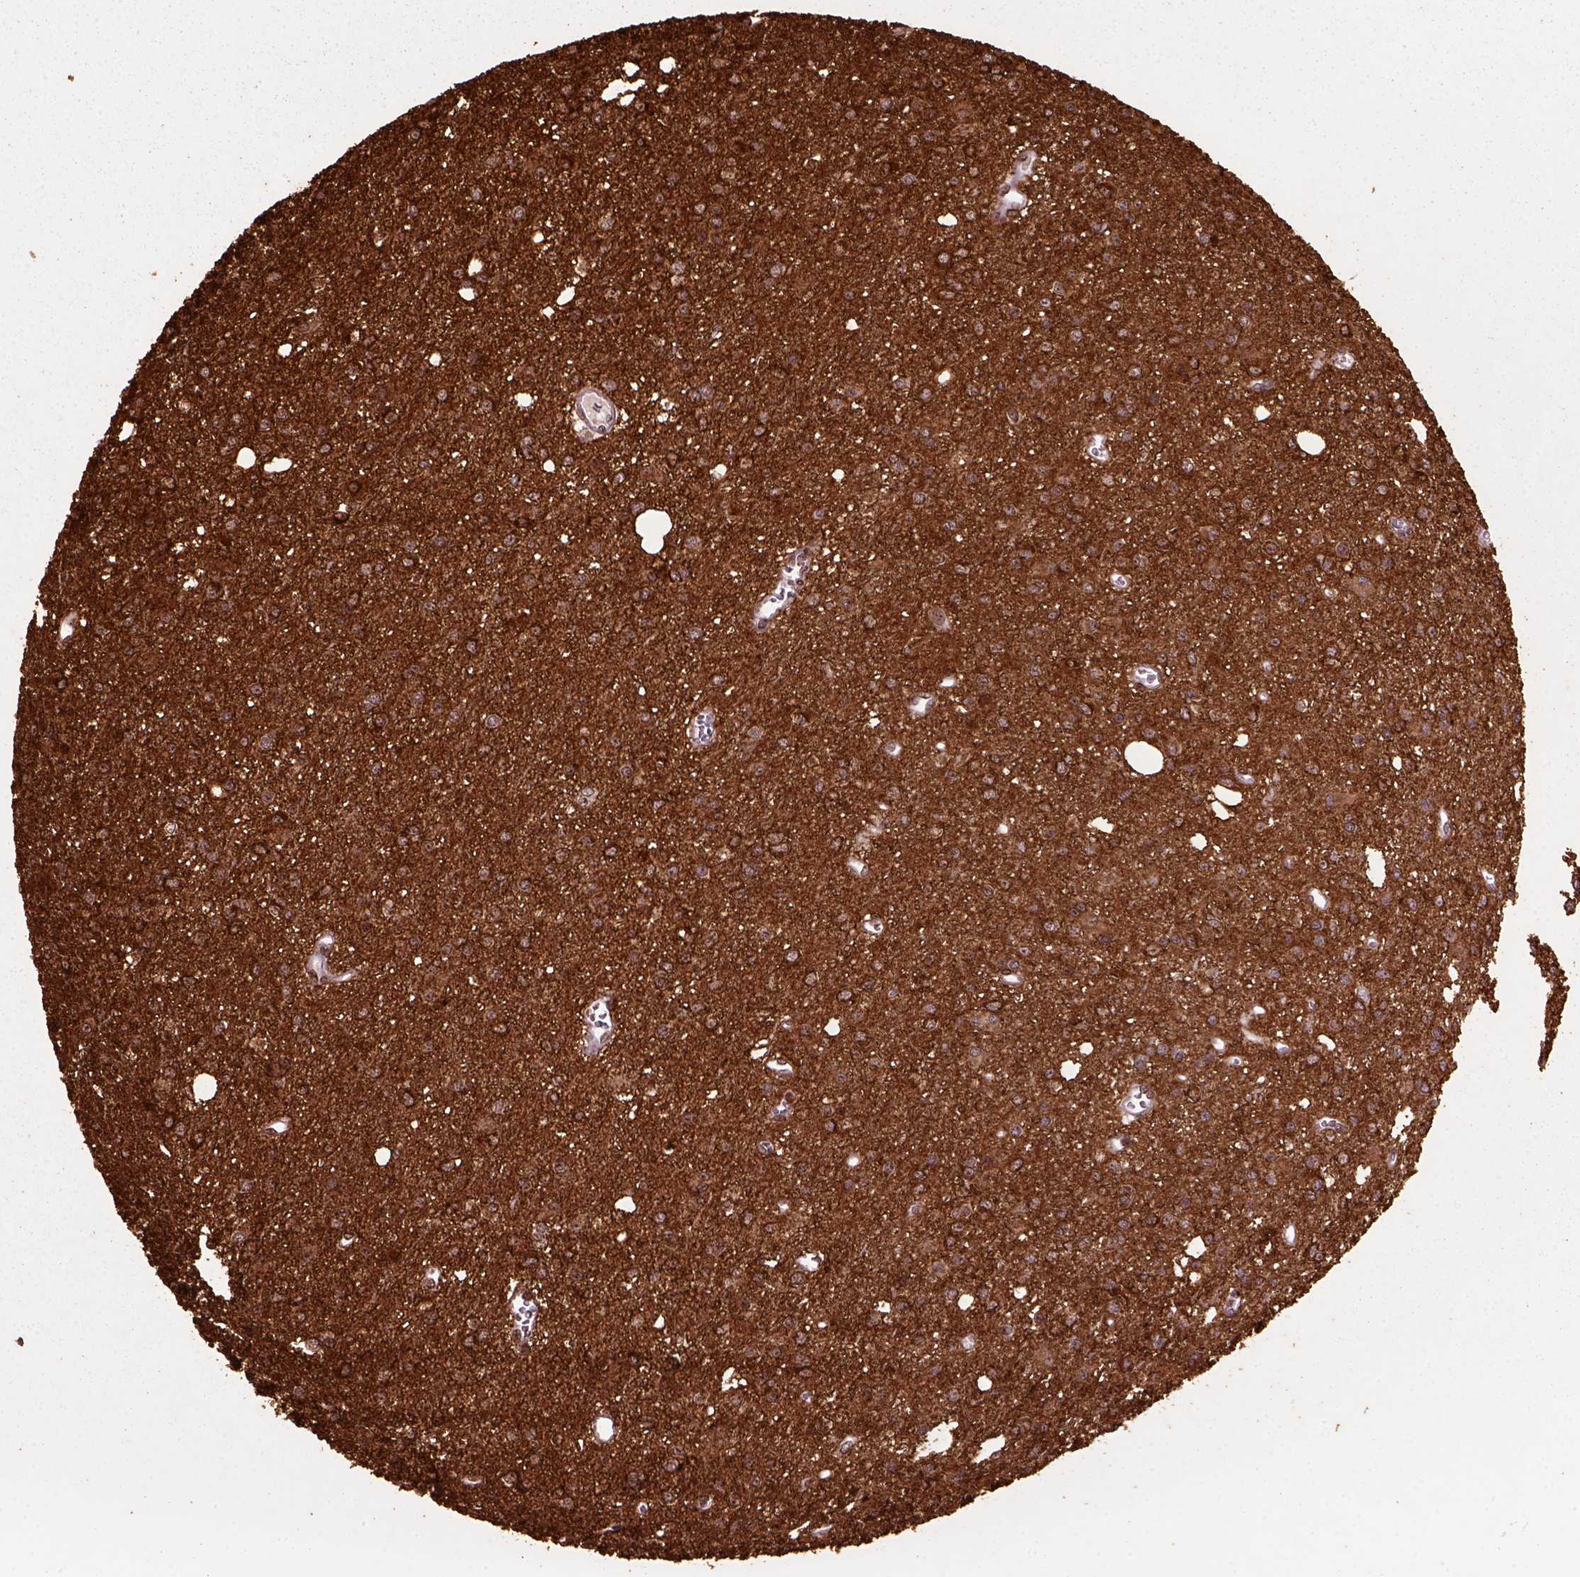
{"staining": {"intensity": "strong", "quantity": "<25%", "location": "cytoplasmic/membranous"}, "tissue": "glioma", "cell_type": "Tumor cells", "image_type": "cancer", "snomed": [{"axis": "morphology", "description": "Glioma, malignant, Low grade"}, {"axis": "topography", "description": "Brain"}], "caption": "Immunohistochemistry (IHC) histopathology image of glioma stained for a protein (brown), which displays medium levels of strong cytoplasmic/membranous expression in about <25% of tumor cells.", "gene": "MARCKS", "patient": {"sex": "female", "age": 45}}